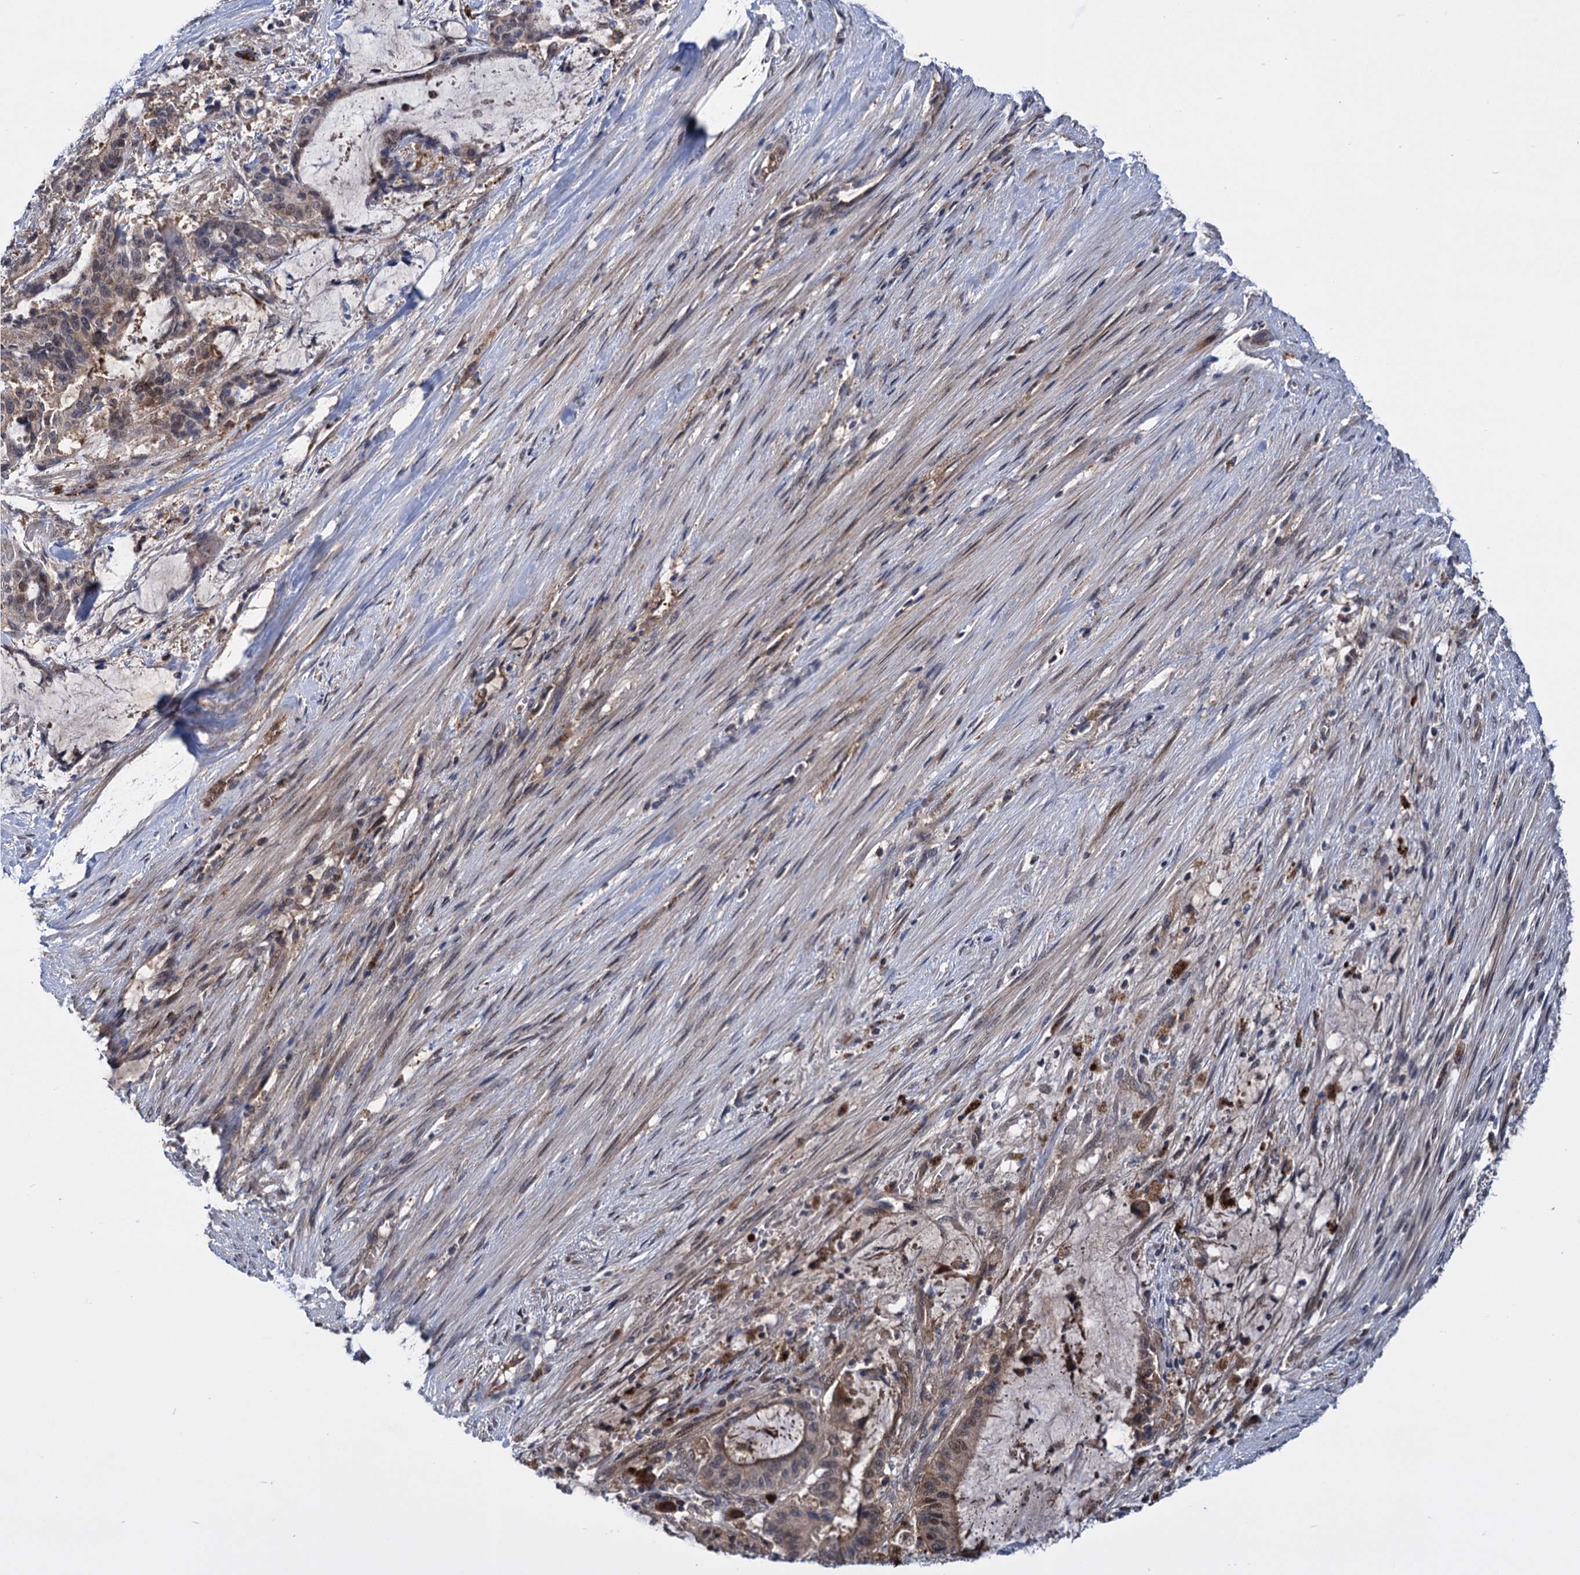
{"staining": {"intensity": "weak", "quantity": "25%-75%", "location": "cytoplasmic/membranous,nuclear"}, "tissue": "liver cancer", "cell_type": "Tumor cells", "image_type": "cancer", "snomed": [{"axis": "morphology", "description": "Normal tissue, NOS"}, {"axis": "morphology", "description": "Cholangiocarcinoma"}, {"axis": "topography", "description": "Liver"}, {"axis": "topography", "description": "Peripheral nerve tissue"}], "caption": "An image of human liver cancer (cholangiocarcinoma) stained for a protein shows weak cytoplasmic/membranous and nuclear brown staining in tumor cells.", "gene": "GLO1", "patient": {"sex": "female", "age": 73}}